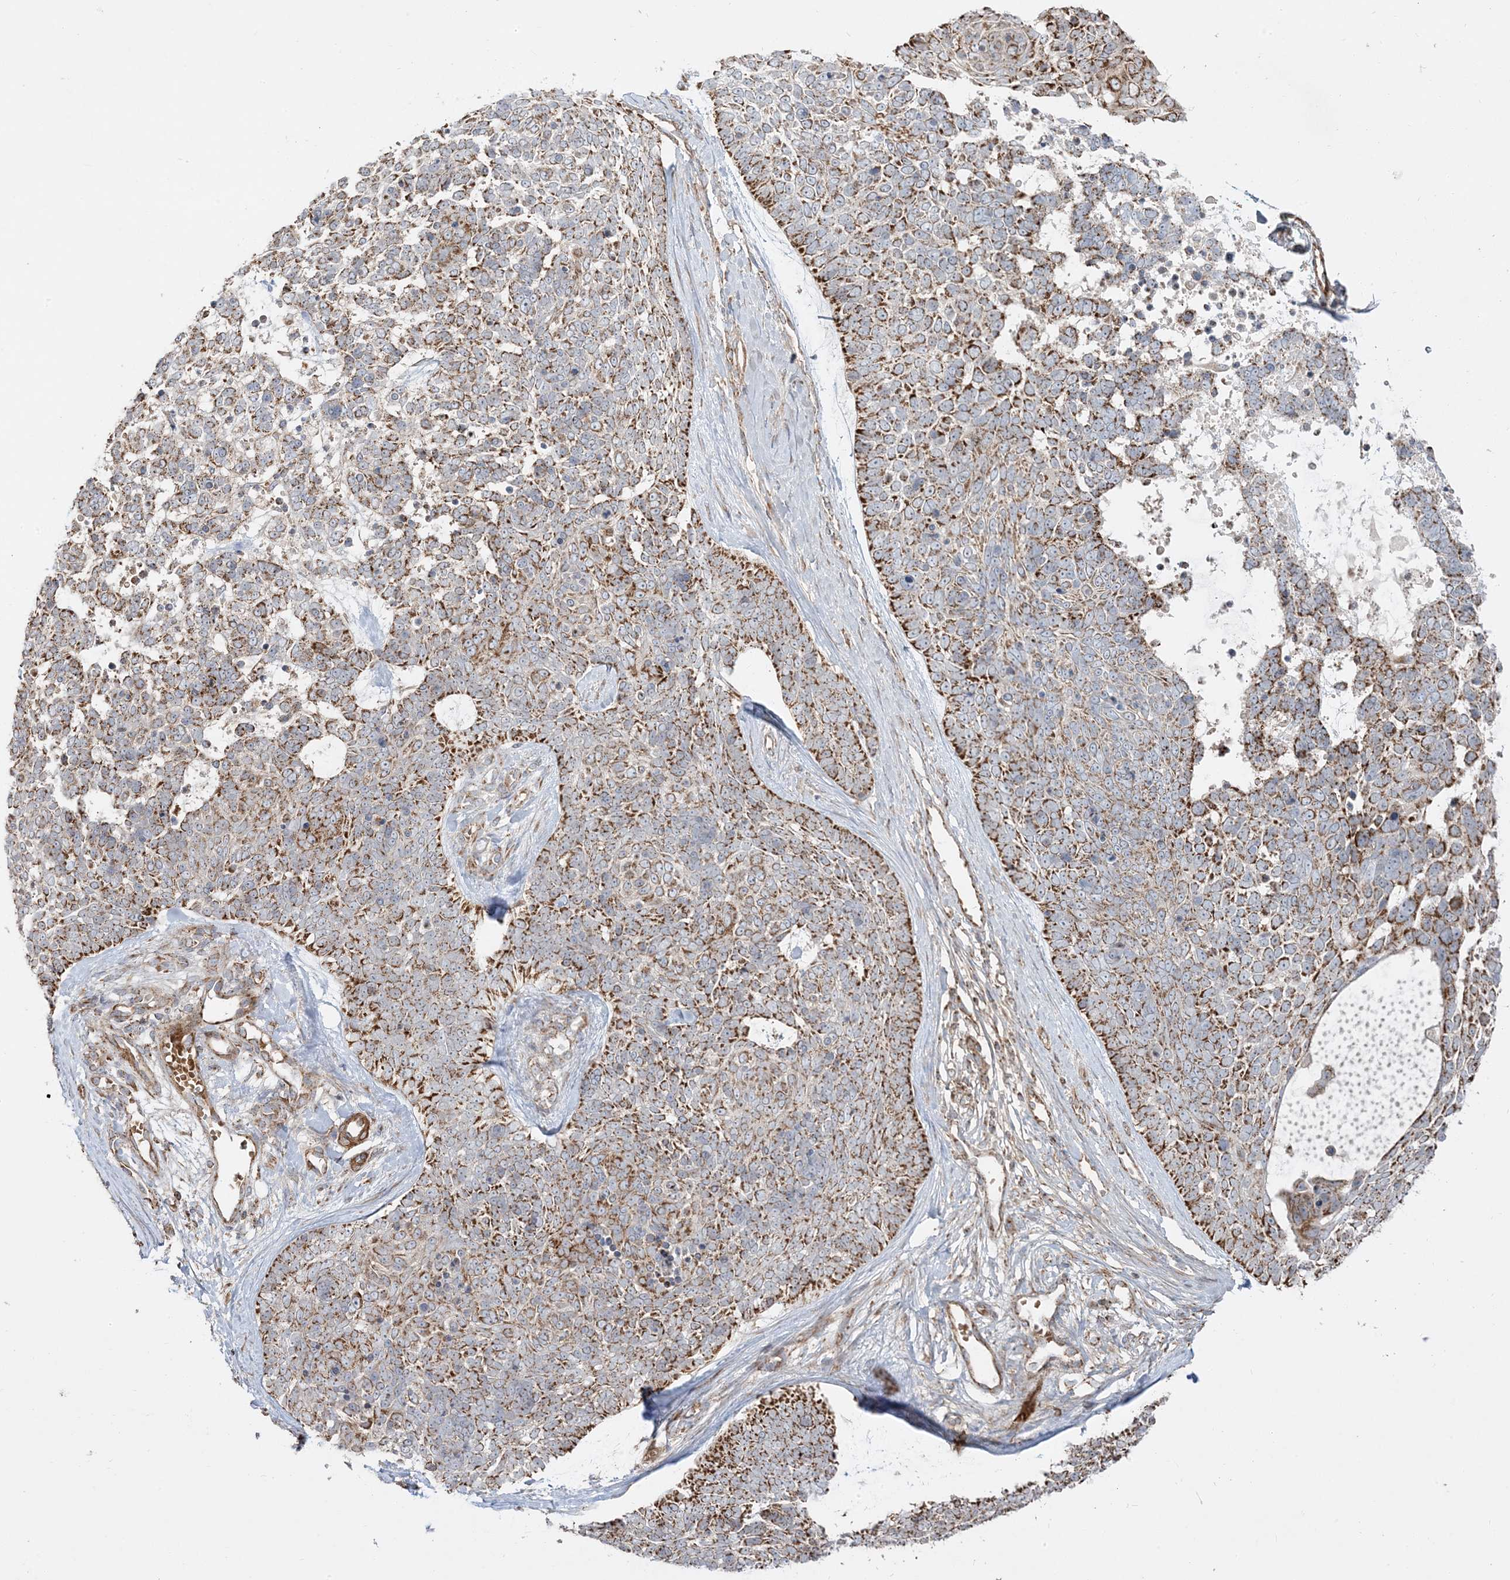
{"staining": {"intensity": "strong", "quantity": "25%-75%", "location": "cytoplasmic/membranous"}, "tissue": "skin cancer", "cell_type": "Tumor cells", "image_type": "cancer", "snomed": [{"axis": "morphology", "description": "Basal cell carcinoma"}, {"axis": "topography", "description": "Skin"}], "caption": "Human skin cancer stained for a protein (brown) shows strong cytoplasmic/membranous positive positivity in approximately 25%-75% of tumor cells.", "gene": "AARS2", "patient": {"sex": "female", "age": 81}}